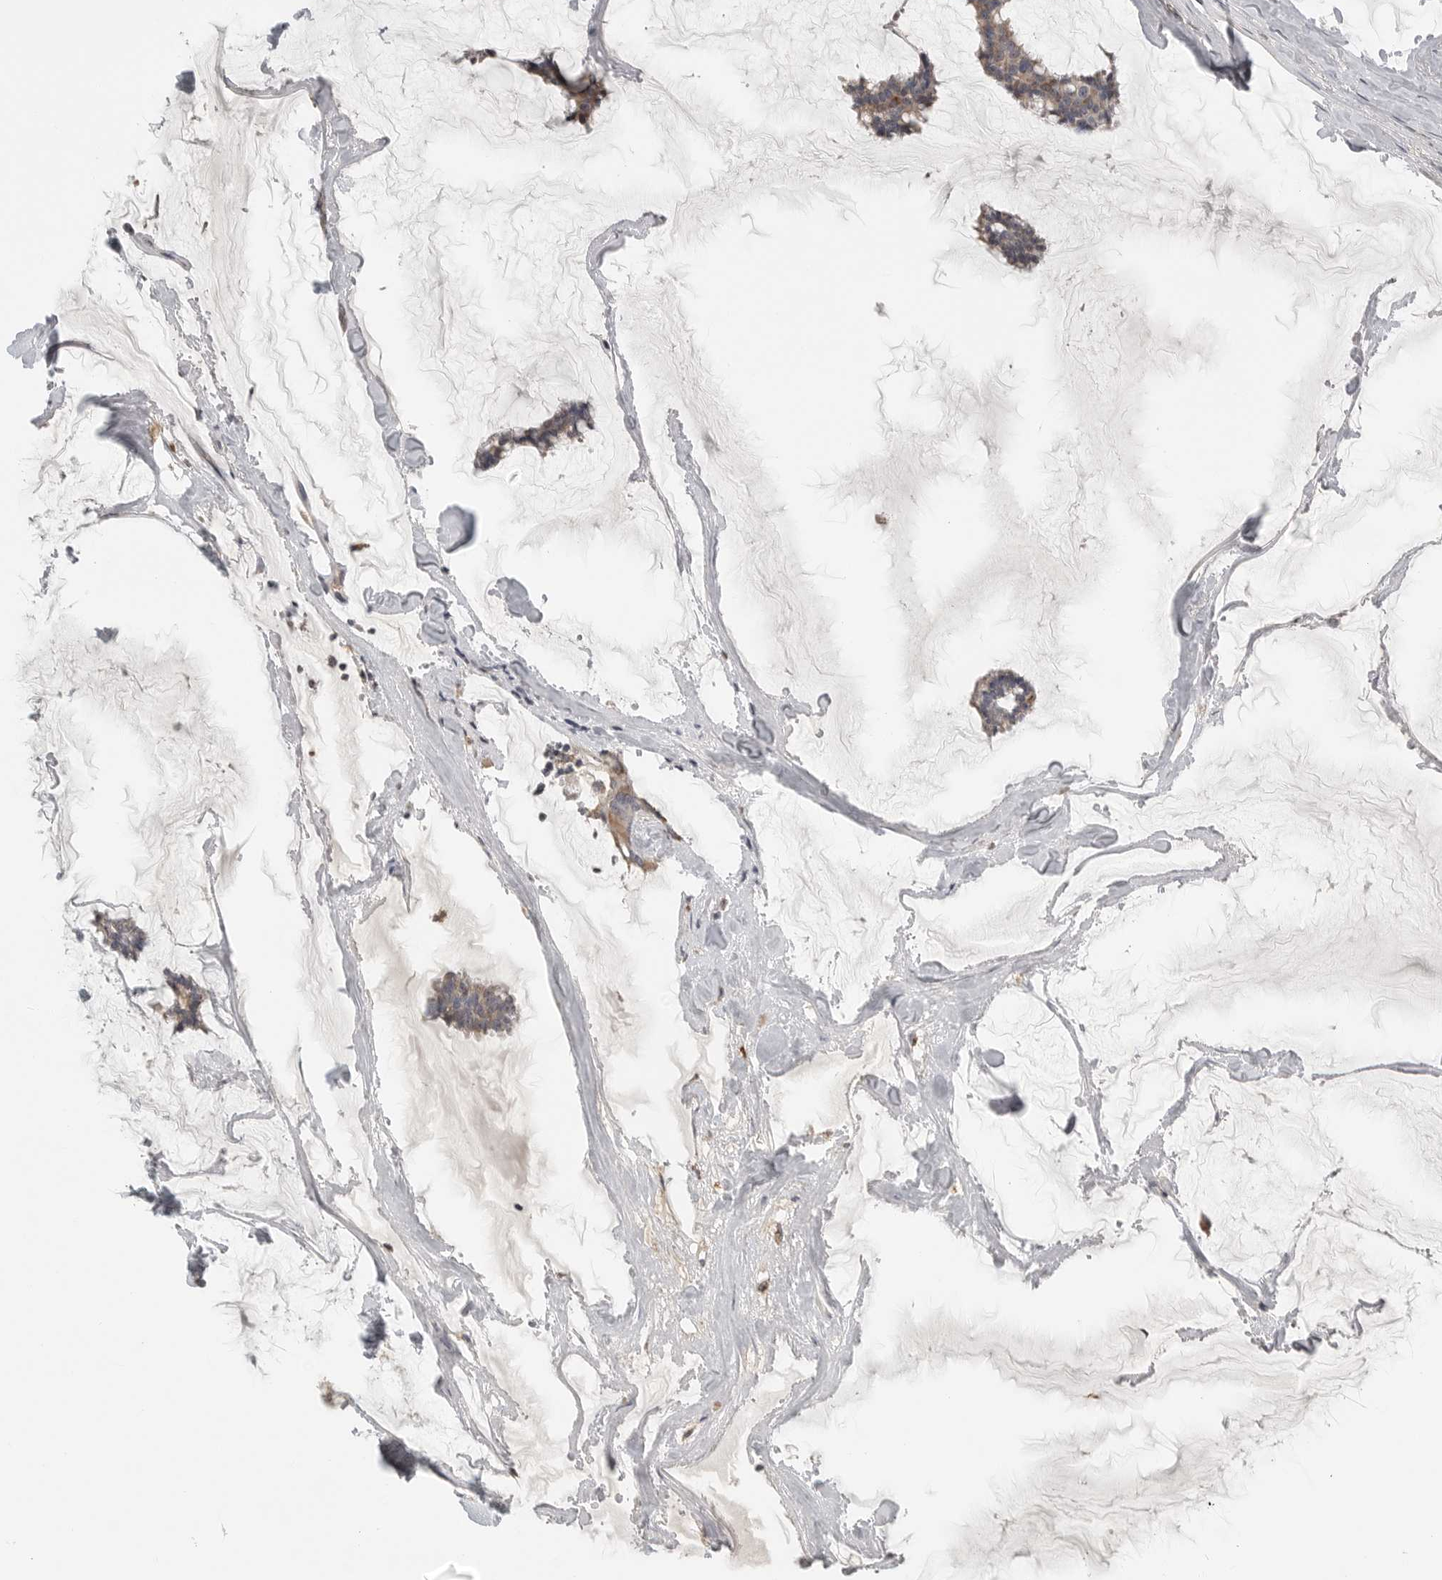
{"staining": {"intensity": "weak", "quantity": "25%-75%", "location": "cytoplasmic/membranous"}, "tissue": "breast cancer", "cell_type": "Tumor cells", "image_type": "cancer", "snomed": [{"axis": "morphology", "description": "Duct carcinoma"}, {"axis": "topography", "description": "Breast"}], "caption": "Immunohistochemistry photomicrograph of human intraductal carcinoma (breast) stained for a protein (brown), which shows low levels of weak cytoplasmic/membranous expression in approximately 25%-75% of tumor cells.", "gene": "RXFP3", "patient": {"sex": "female", "age": 93}}